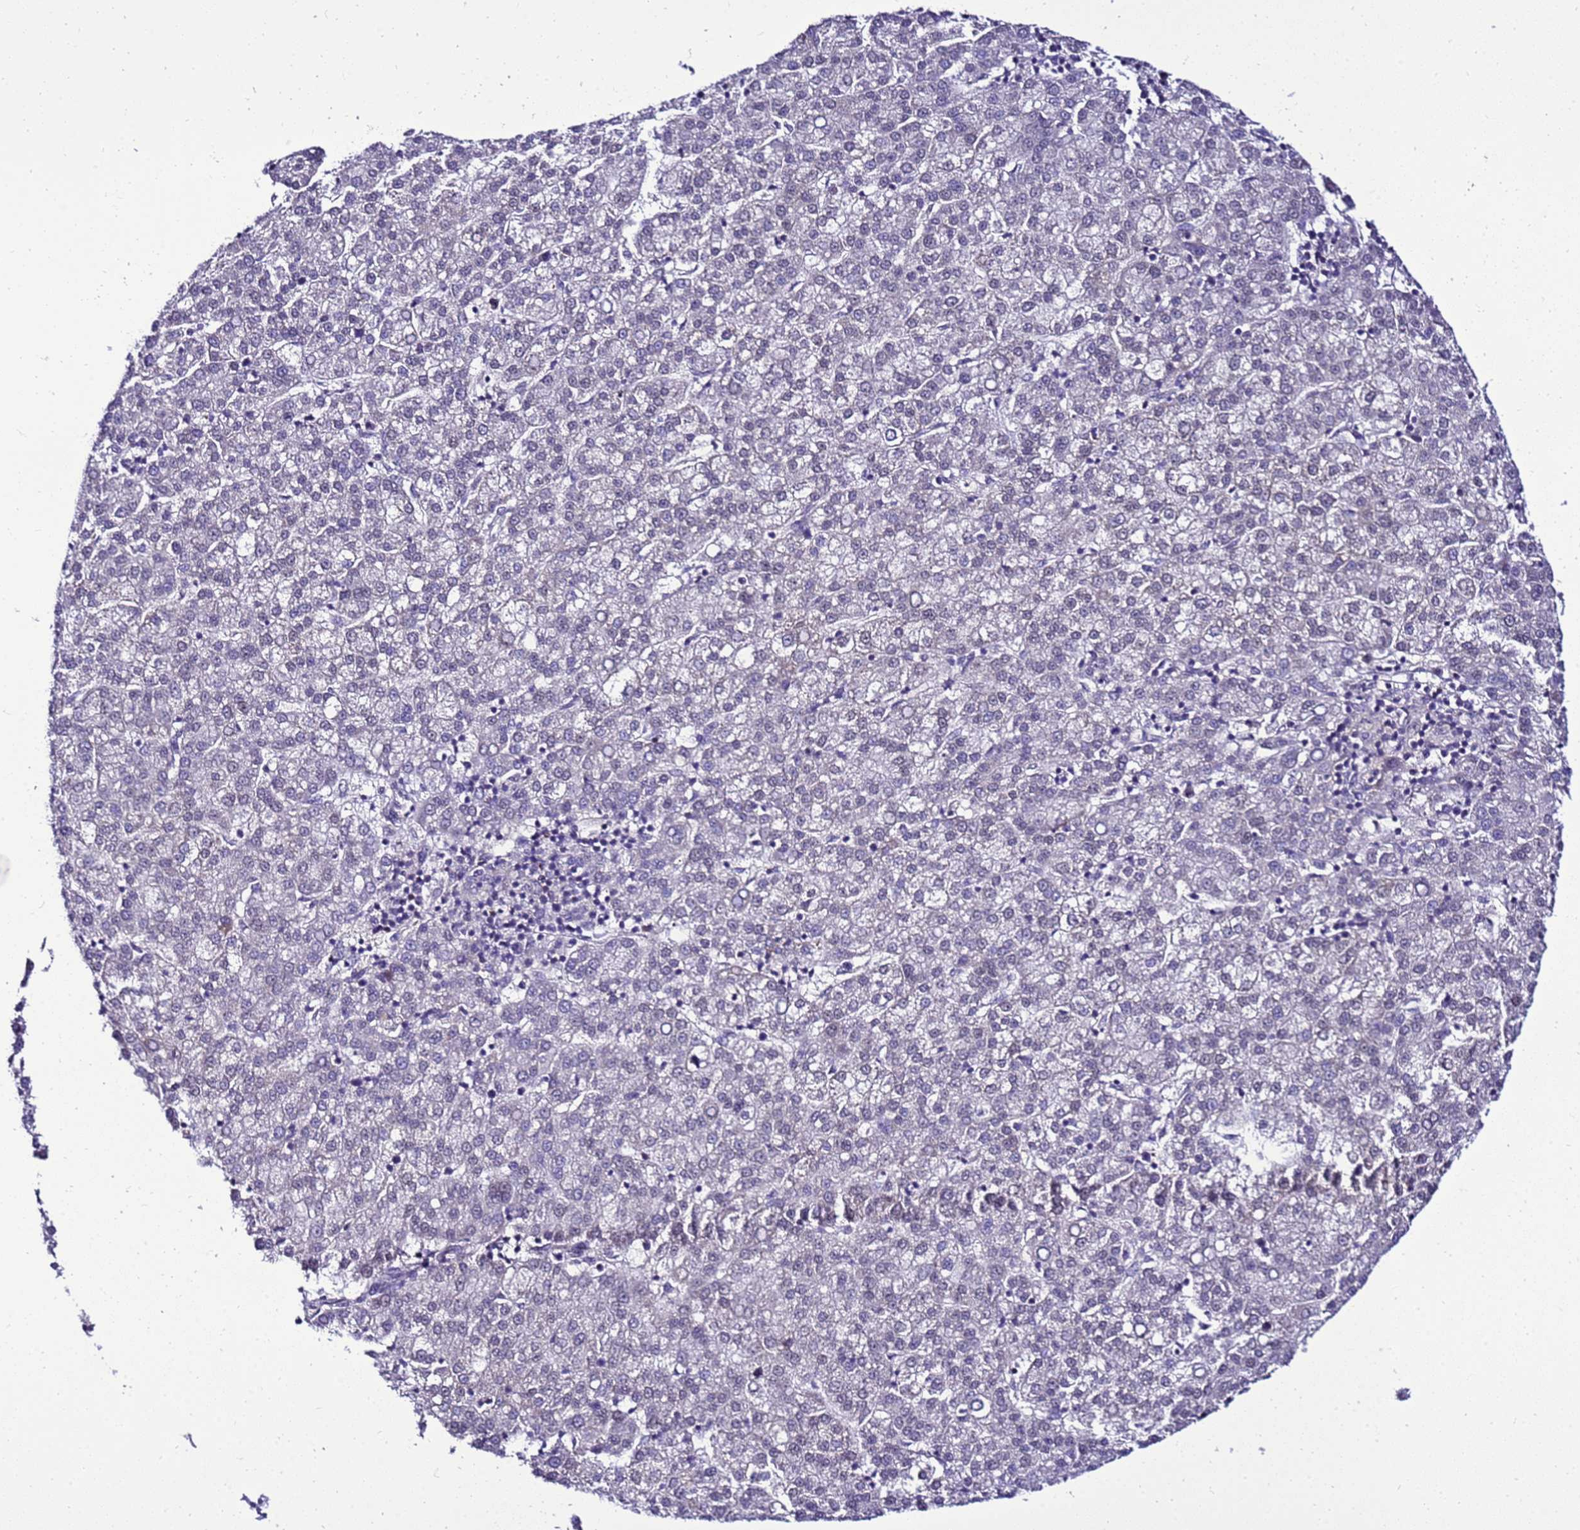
{"staining": {"intensity": "negative", "quantity": "none", "location": "none"}, "tissue": "liver cancer", "cell_type": "Tumor cells", "image_type": "cancer", "snomed": [{"axis": "morphology", "description": "Carcinoma, Hepatocellular, NOS"}, {"axis": "topography", "description": "Liver"}], "caption": "Liver hepatocellular carcinoma stained for a protein using immunohistochemistry displays no positivity tumor cells.", "gene": "C19orf47", "patient": {"sex": "female", "age": 58}}